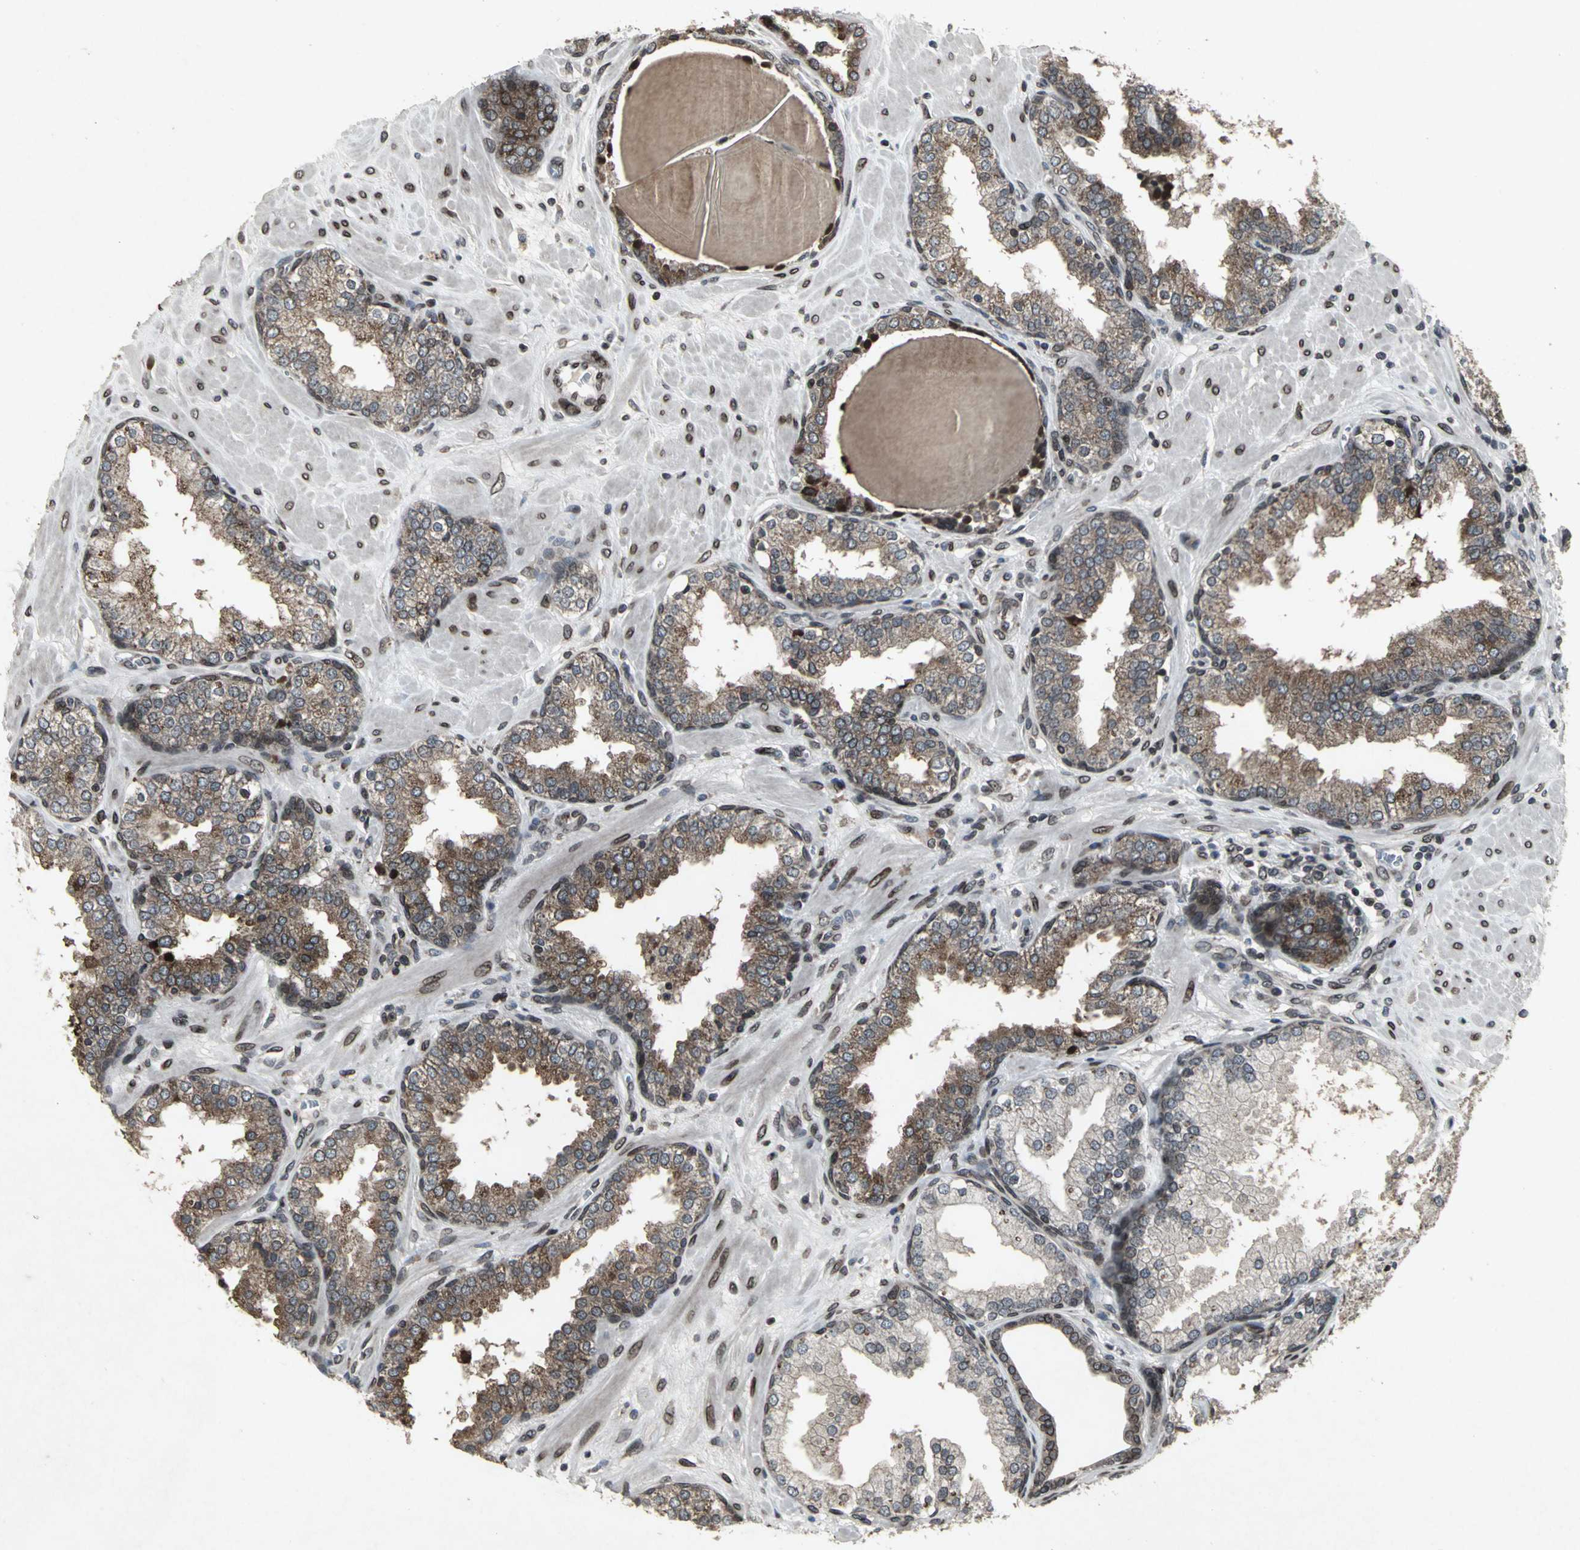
{"staining": {"intensity": "moderate", "quantity": "25%-75%", "location": "cytoplasmic/membranous"}, "tissue": "prostate", "cell_type": "Glandular cells", "image_type": "normal", "snomed": [{"axis": "morphology", "description": "Normal tissue, NOS"}, {"axis": "topography", "description": "Prostate"}], "caption": "The image exhibits a brown stain indicating the presence of a protein in the cytoplasmic/membranous of glandular cells in prostate.", "gene": "SH2B3", "patient": {"sex": "male", "age": 51}}